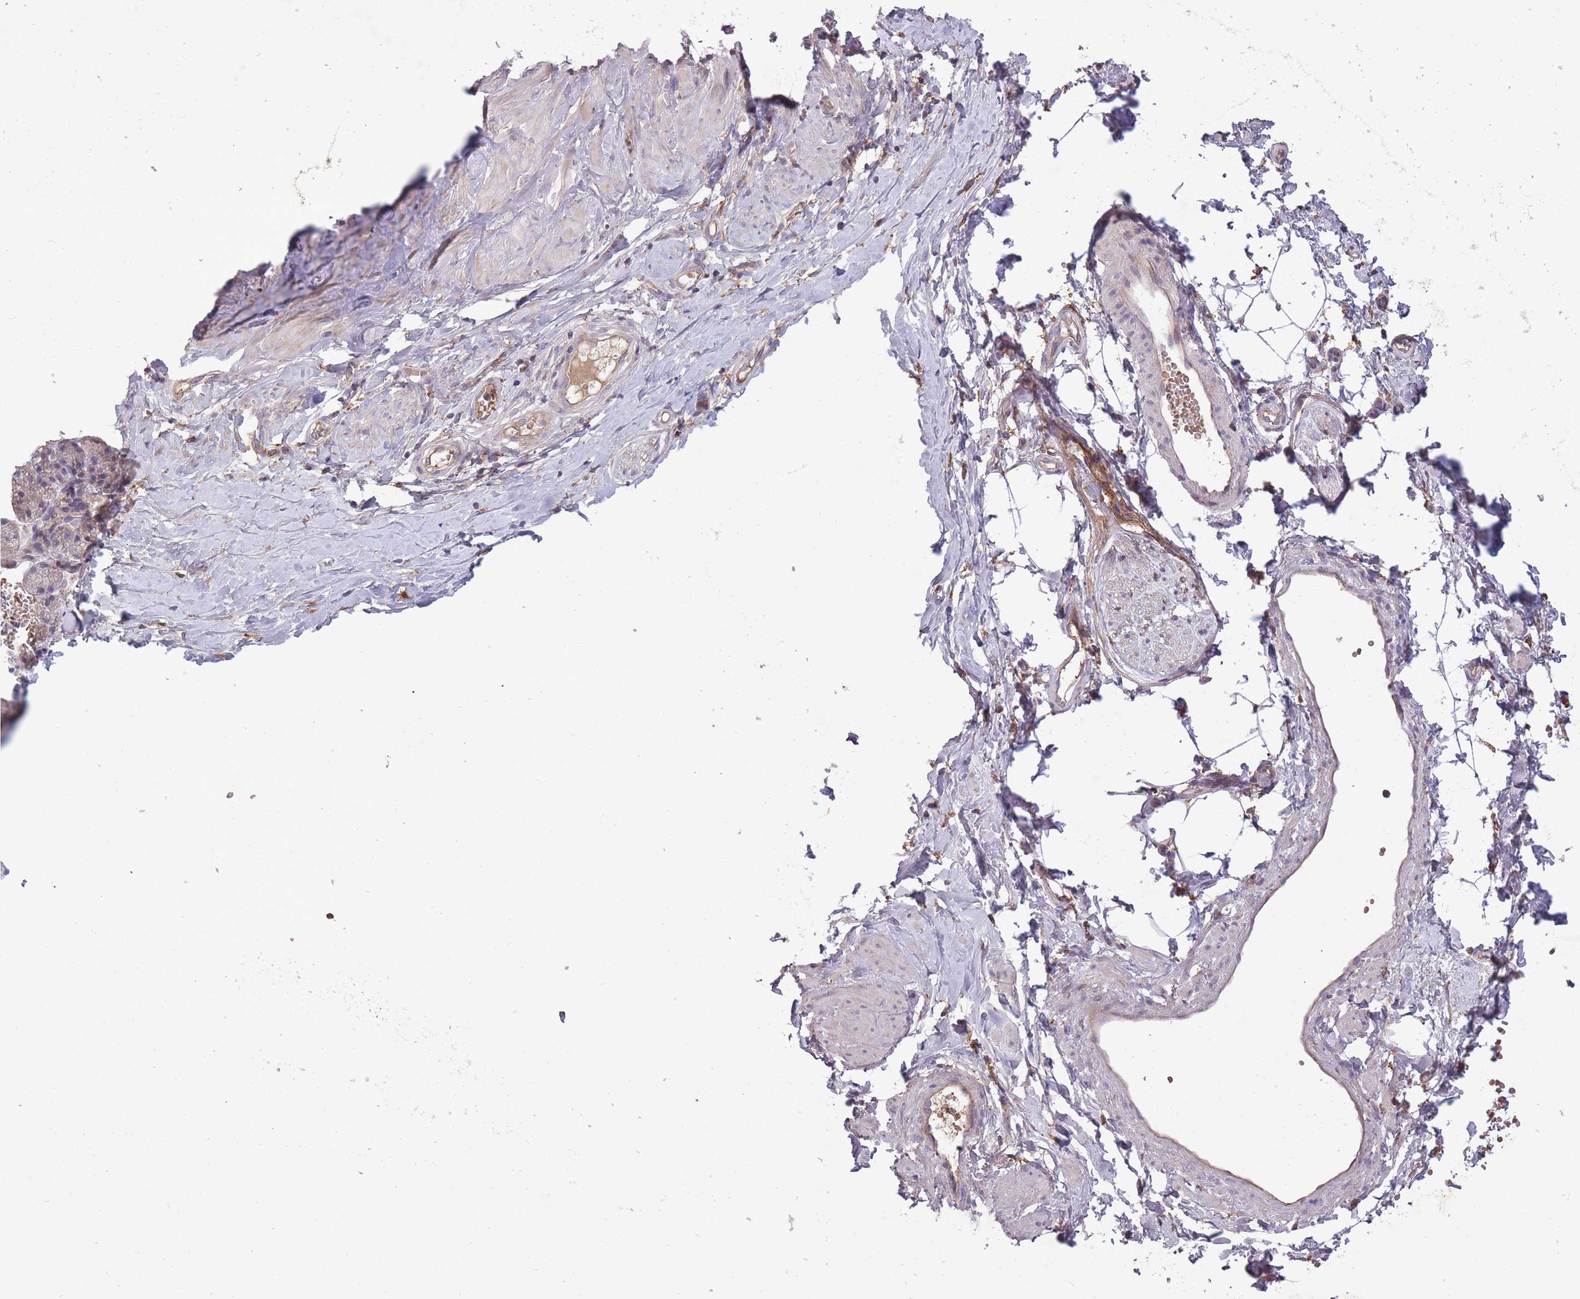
{"staining": {"intensity": "negative", "quantity": "none", "location": "none"}, "tissue": "adipose tissue", "cell_type": "Adipocytes", "image_type": "normal", "snomed": [{"axis": "morphology", "description": "Normal tissue, NOS"}, {"axis": "topography", "description": "Soft tissue"}, {"axis": "topography", "description": "Adipose tissue"}, {"axis": "topography", "description": "Vascular tissue"}, {"axis": "topography", "description": "Peripheral nerve tissue"}], "caption": "Adipose tissue was stained to show a protein in brown. There is no significant positivity in adipocytes. (Stains: DAB (3,3'-diaminobenzidine) immunohistochemistry (IHC) with hematoxylin counter stain, Microscopy: brightfield microscopy at high magnification).", "gene": "OR2V1", "patient": {"sex": "male", "age": 74}}